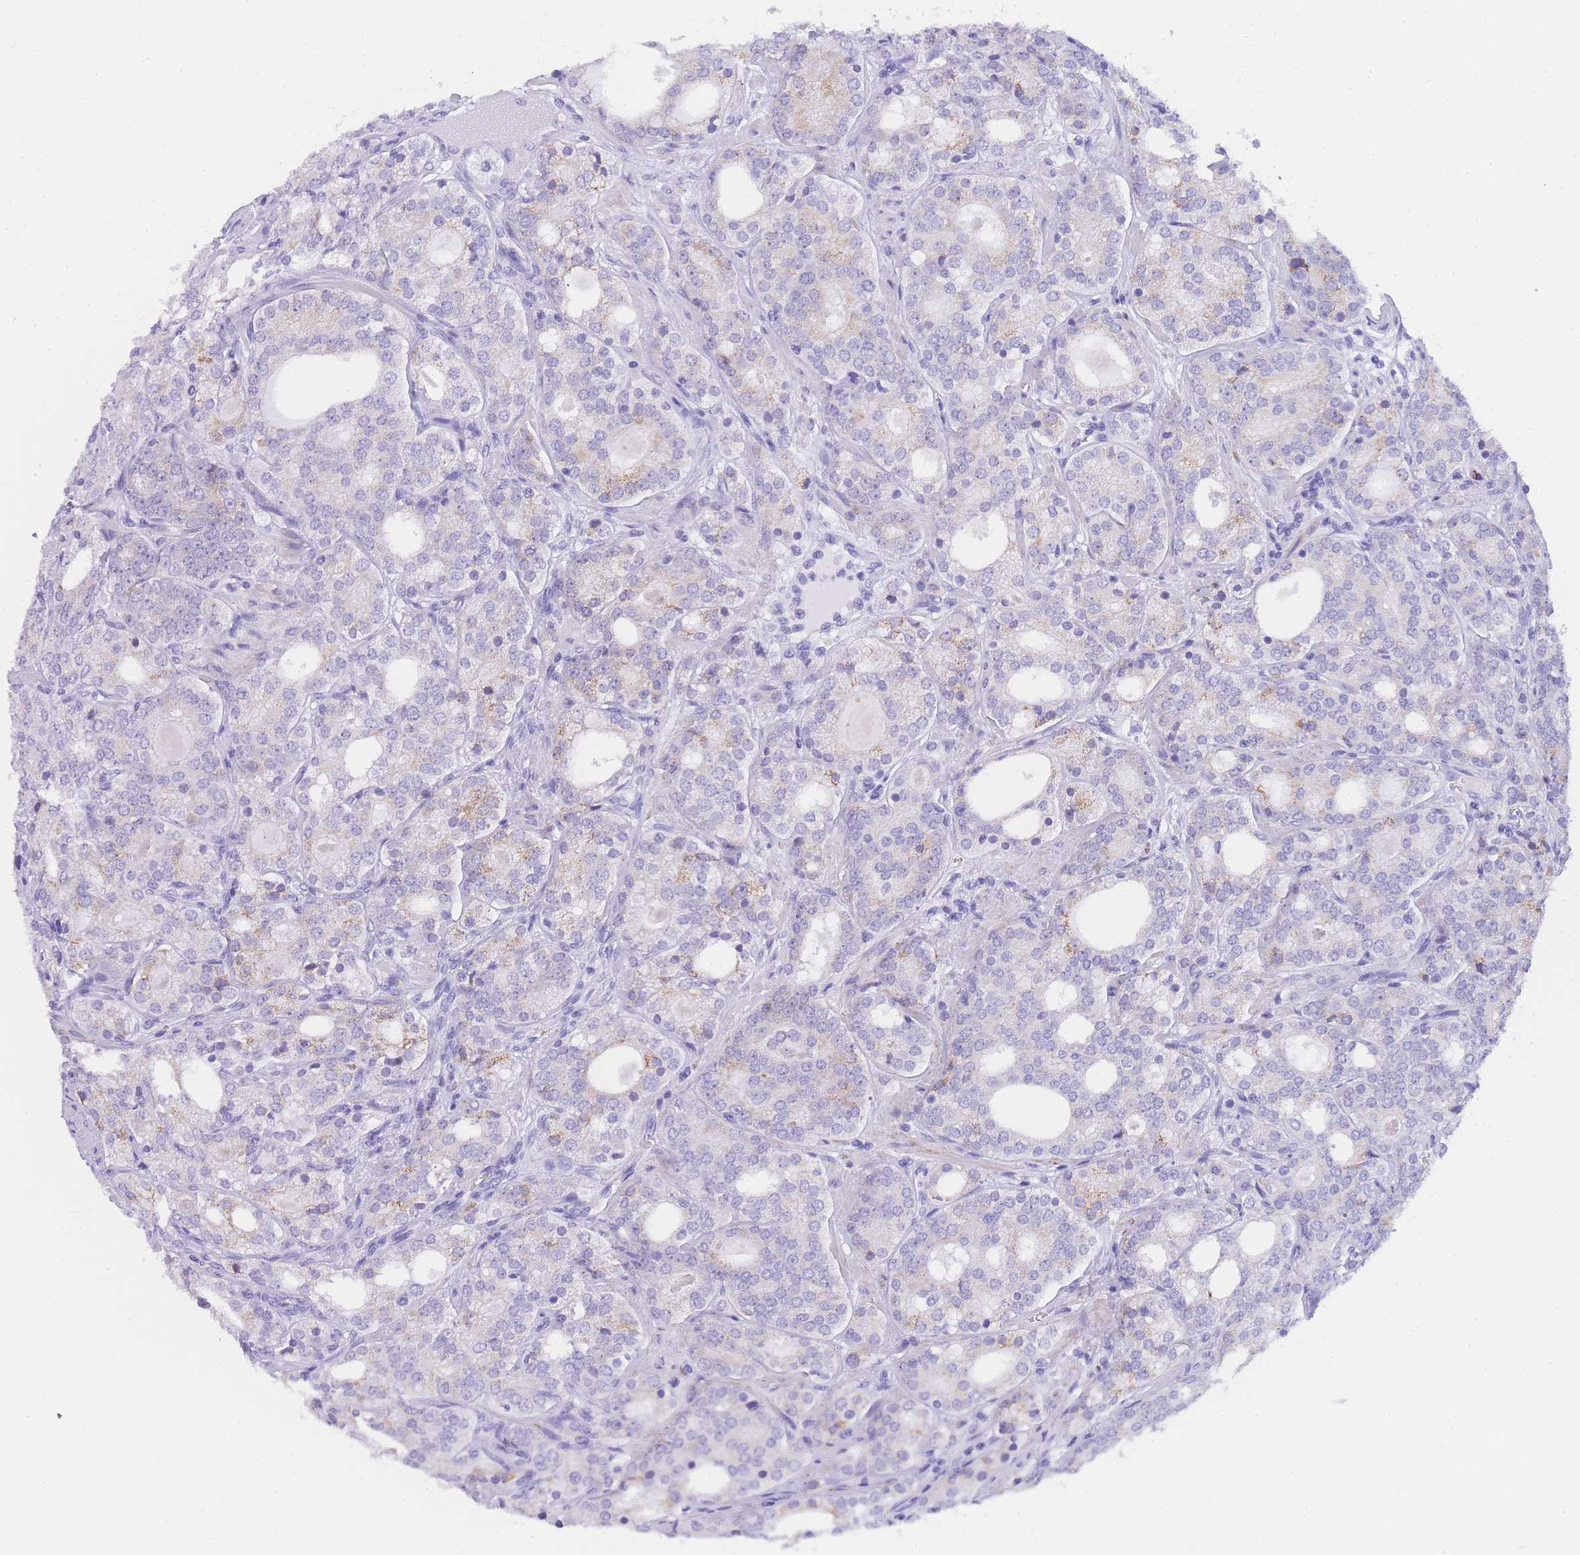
{"staining": {"intensity": "moderate", "quantity": "<25%", "location": "cytoplasmic/membranous"}, "tissue": "prostate cancer", "cell_type": "Tumor cells", "image_type": "cancer", "snomed": [{"axis": "morphology", "description": "Adenocarcinoma, High grade"}, {"axis": "topography", "description": "Prostate"}], "caption": "A histopathology image of prostate cancer (high-grade adenocarcinoma) stained for a protein demonstrates moderate cytoplasmic/membranous brown staining in tumor cells. The staining was performed using DAB, with brown indicating positive protein expression. Nuclei are stained blue with hematoxylin.", "gene": "NKD2", "patient": {"sex": "male", "age": 64}}